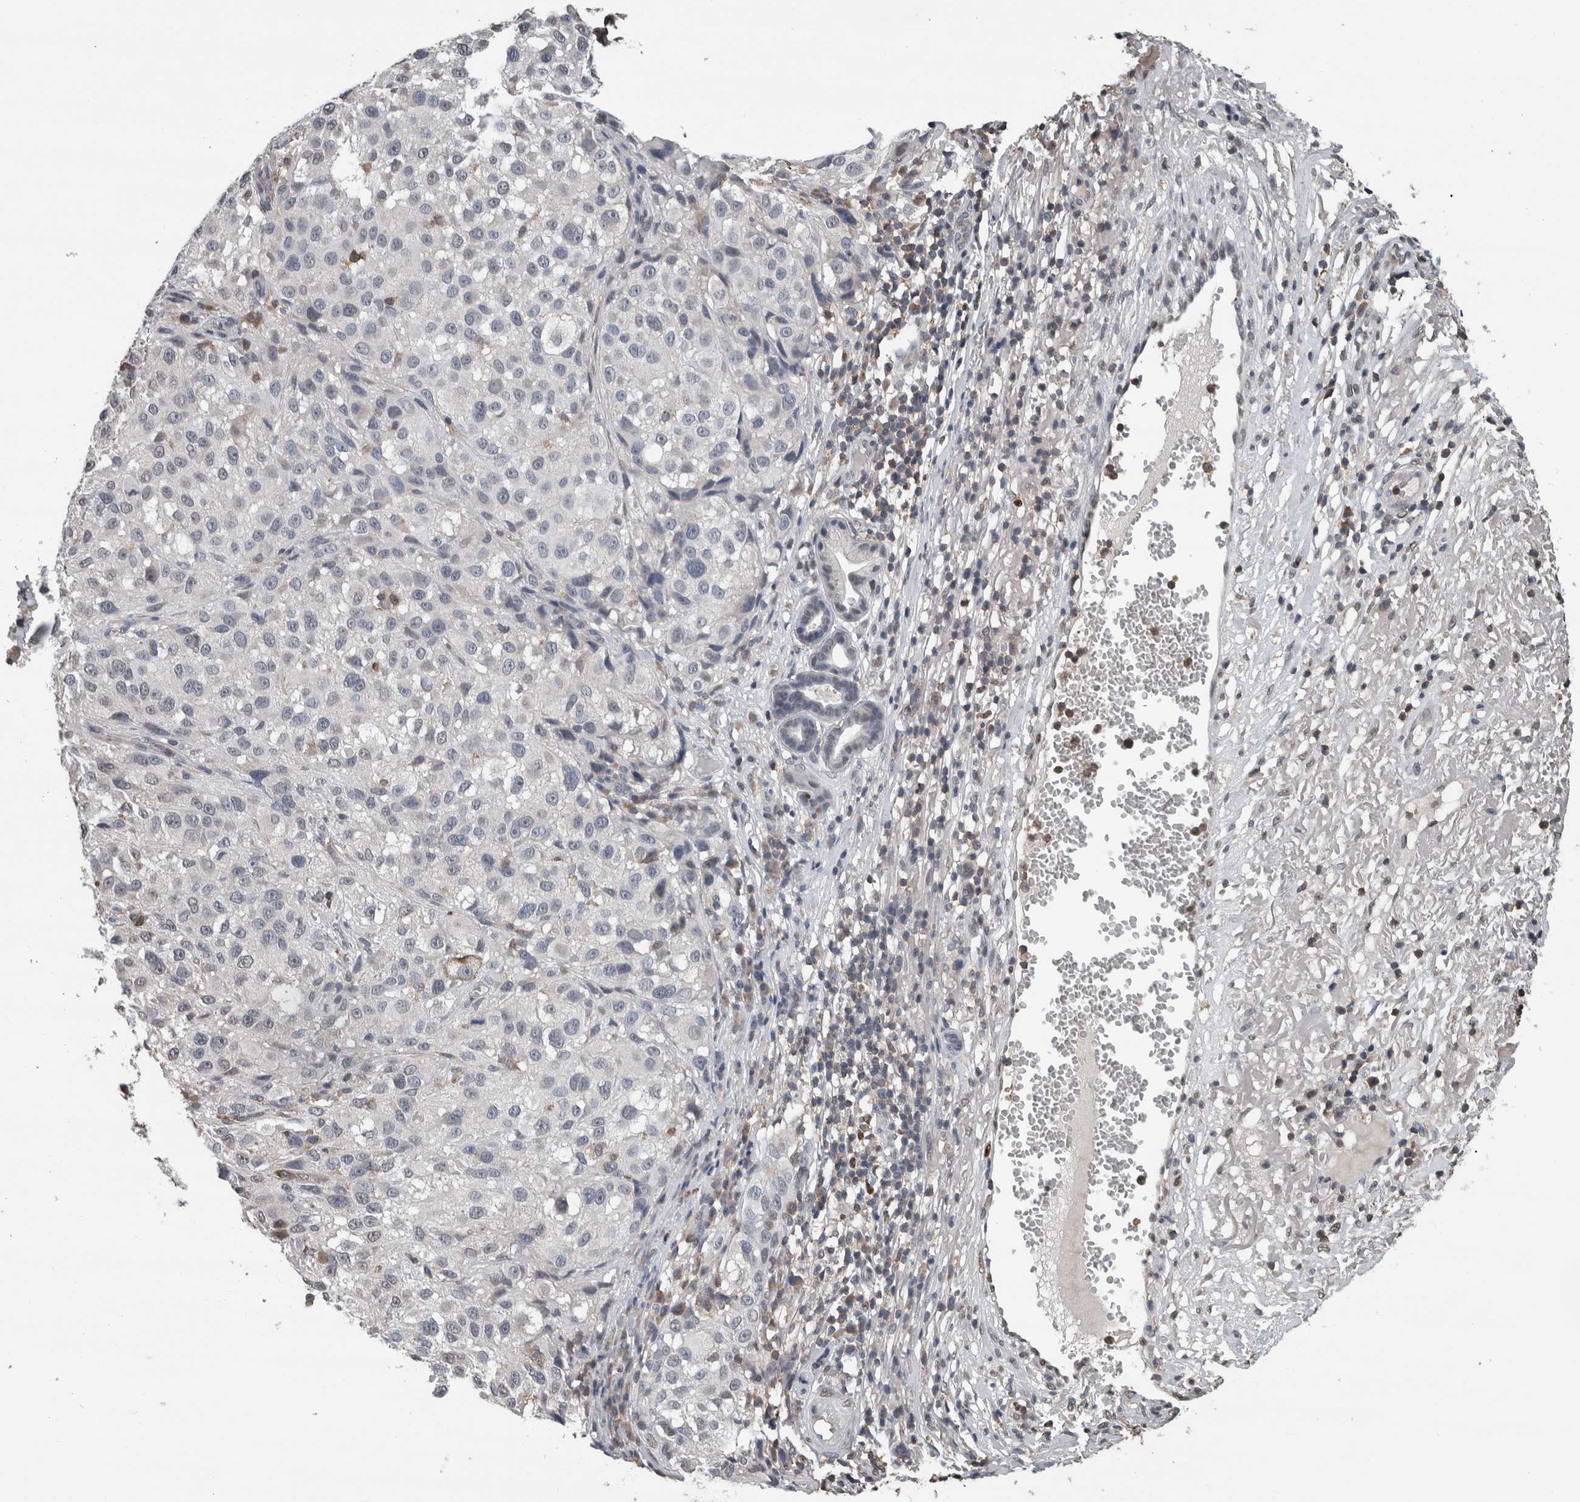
{"staining": {"intensity": "negative", "quantity": "none", "location": "none"}, "tissue": "melanoma", "cell_type": "Tumor cells", "image_type": "cancer", "snomed": [{"axis": "morphology", "description": "Necrosis, NOS"}, {"axis": "morphology", "description": "Malignant melanoma, NOS"}, {"axis": "topography", "description": "Skin"}], "caption": "Protein analysis of melanoma shows no significant expression in tumor cells. (Brightfield microscopy of DAB IHC at high magnification).", "gene": "MAFF", "patient": {"sex": "female", "age": 87}}